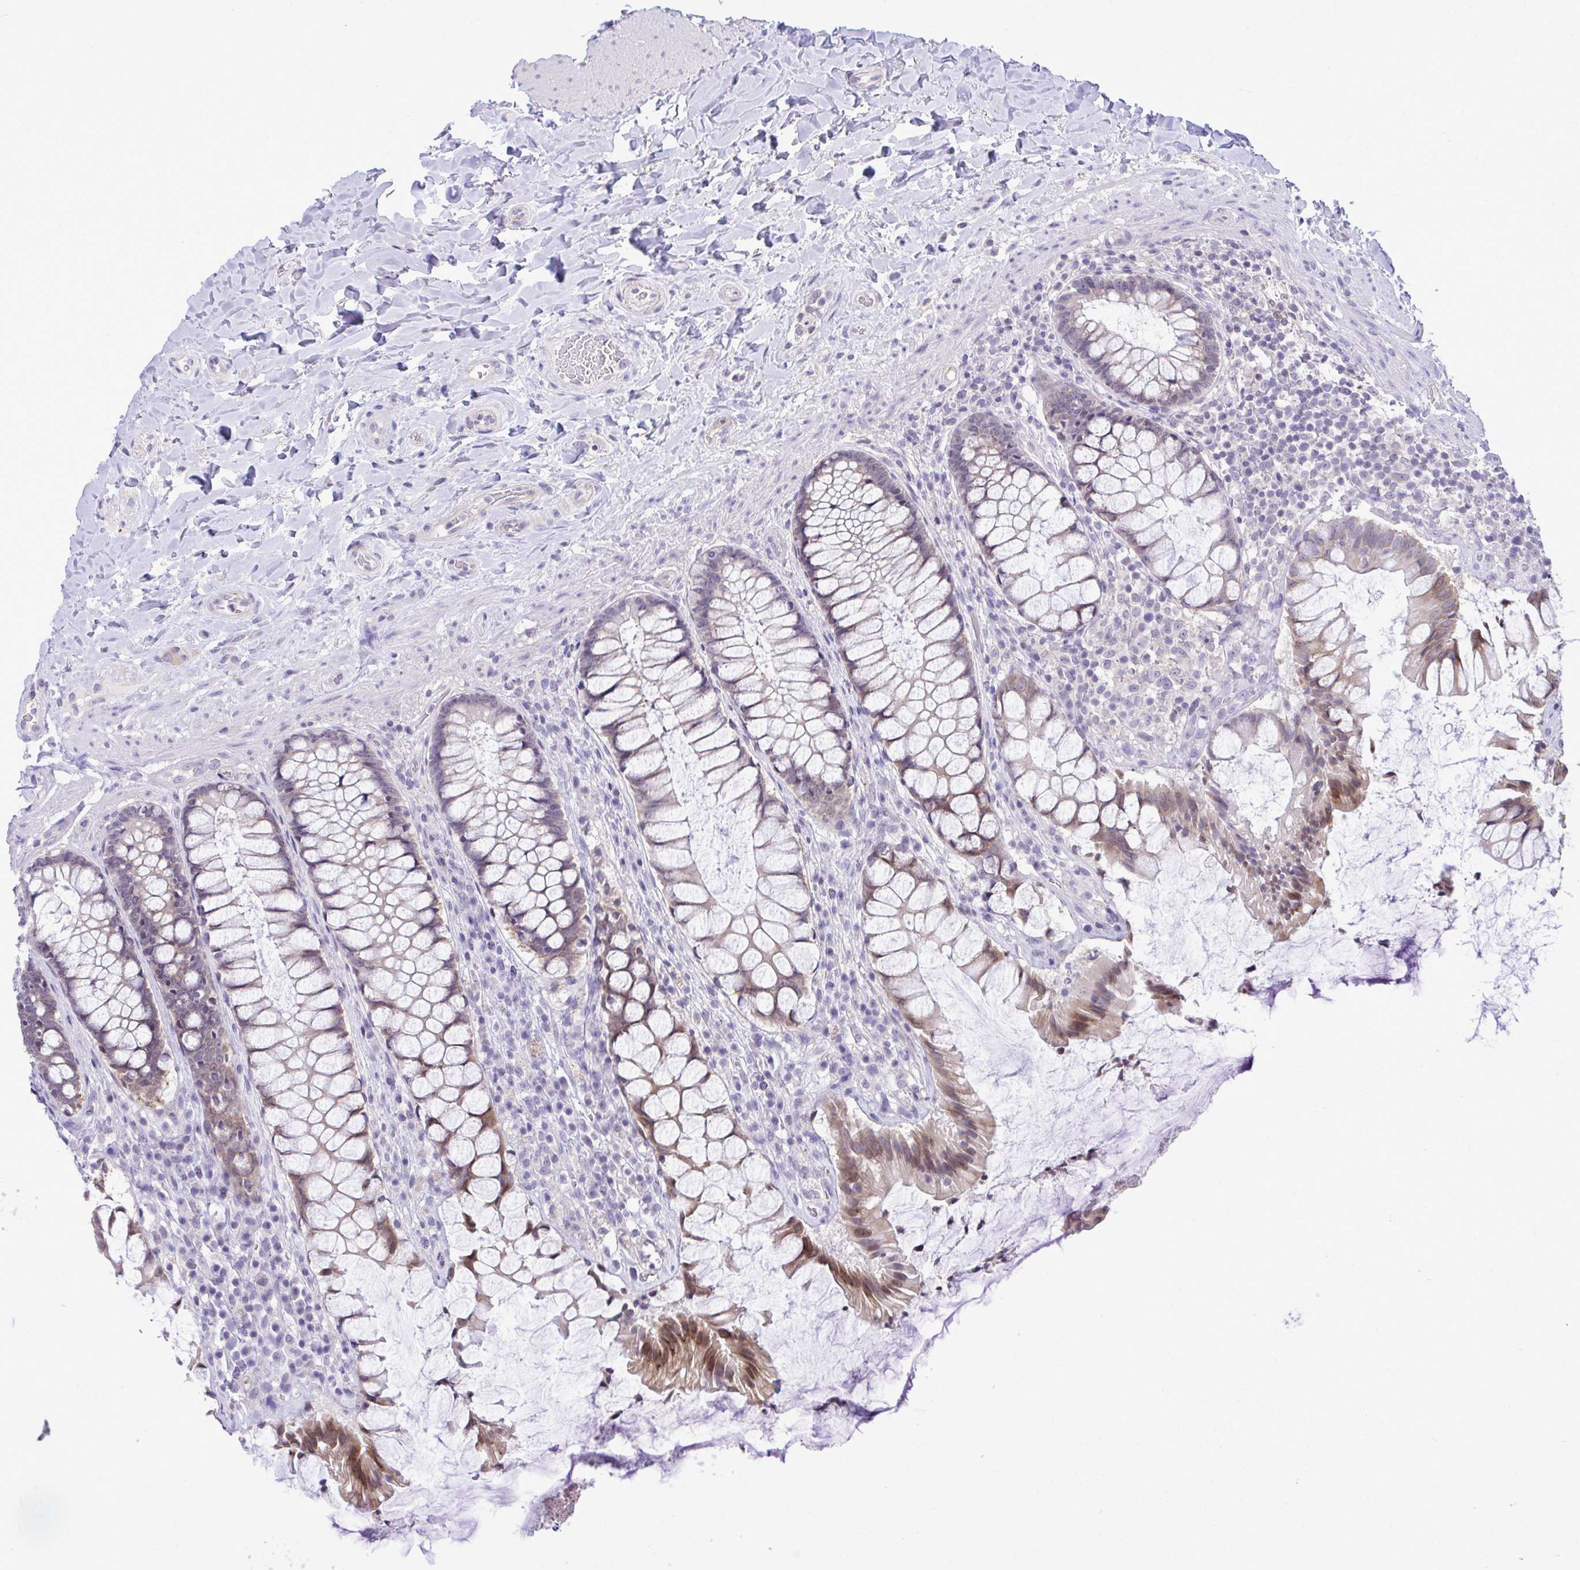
{"staining": {"intensity": "moderate", "quantity": "25%-75%", "location": "cytoplasmic/membranous"}, "tissue": "rectum", "cell_type": "Glandular cells", "image_type": "normal", "snomed": [{"axis": "morphology", "description": "Normal tissue, NOS"}, {"axis": "topography", "description": "Rectum"}], "caption": "Immunohistochemistry (IHC) (DAB) staining of benign rectum reveals moderate cytoplasmic/membranous protein staining in approximately 25%-75% of glandular cells. The staining was performed using DAB (3,3'-diaminobenzidine), with brown indicating positive protein expression. Nuclei are stained blue with hematoxylin.", "gene": "PIGK", "patient": {"sex": "female", "age": 58}}